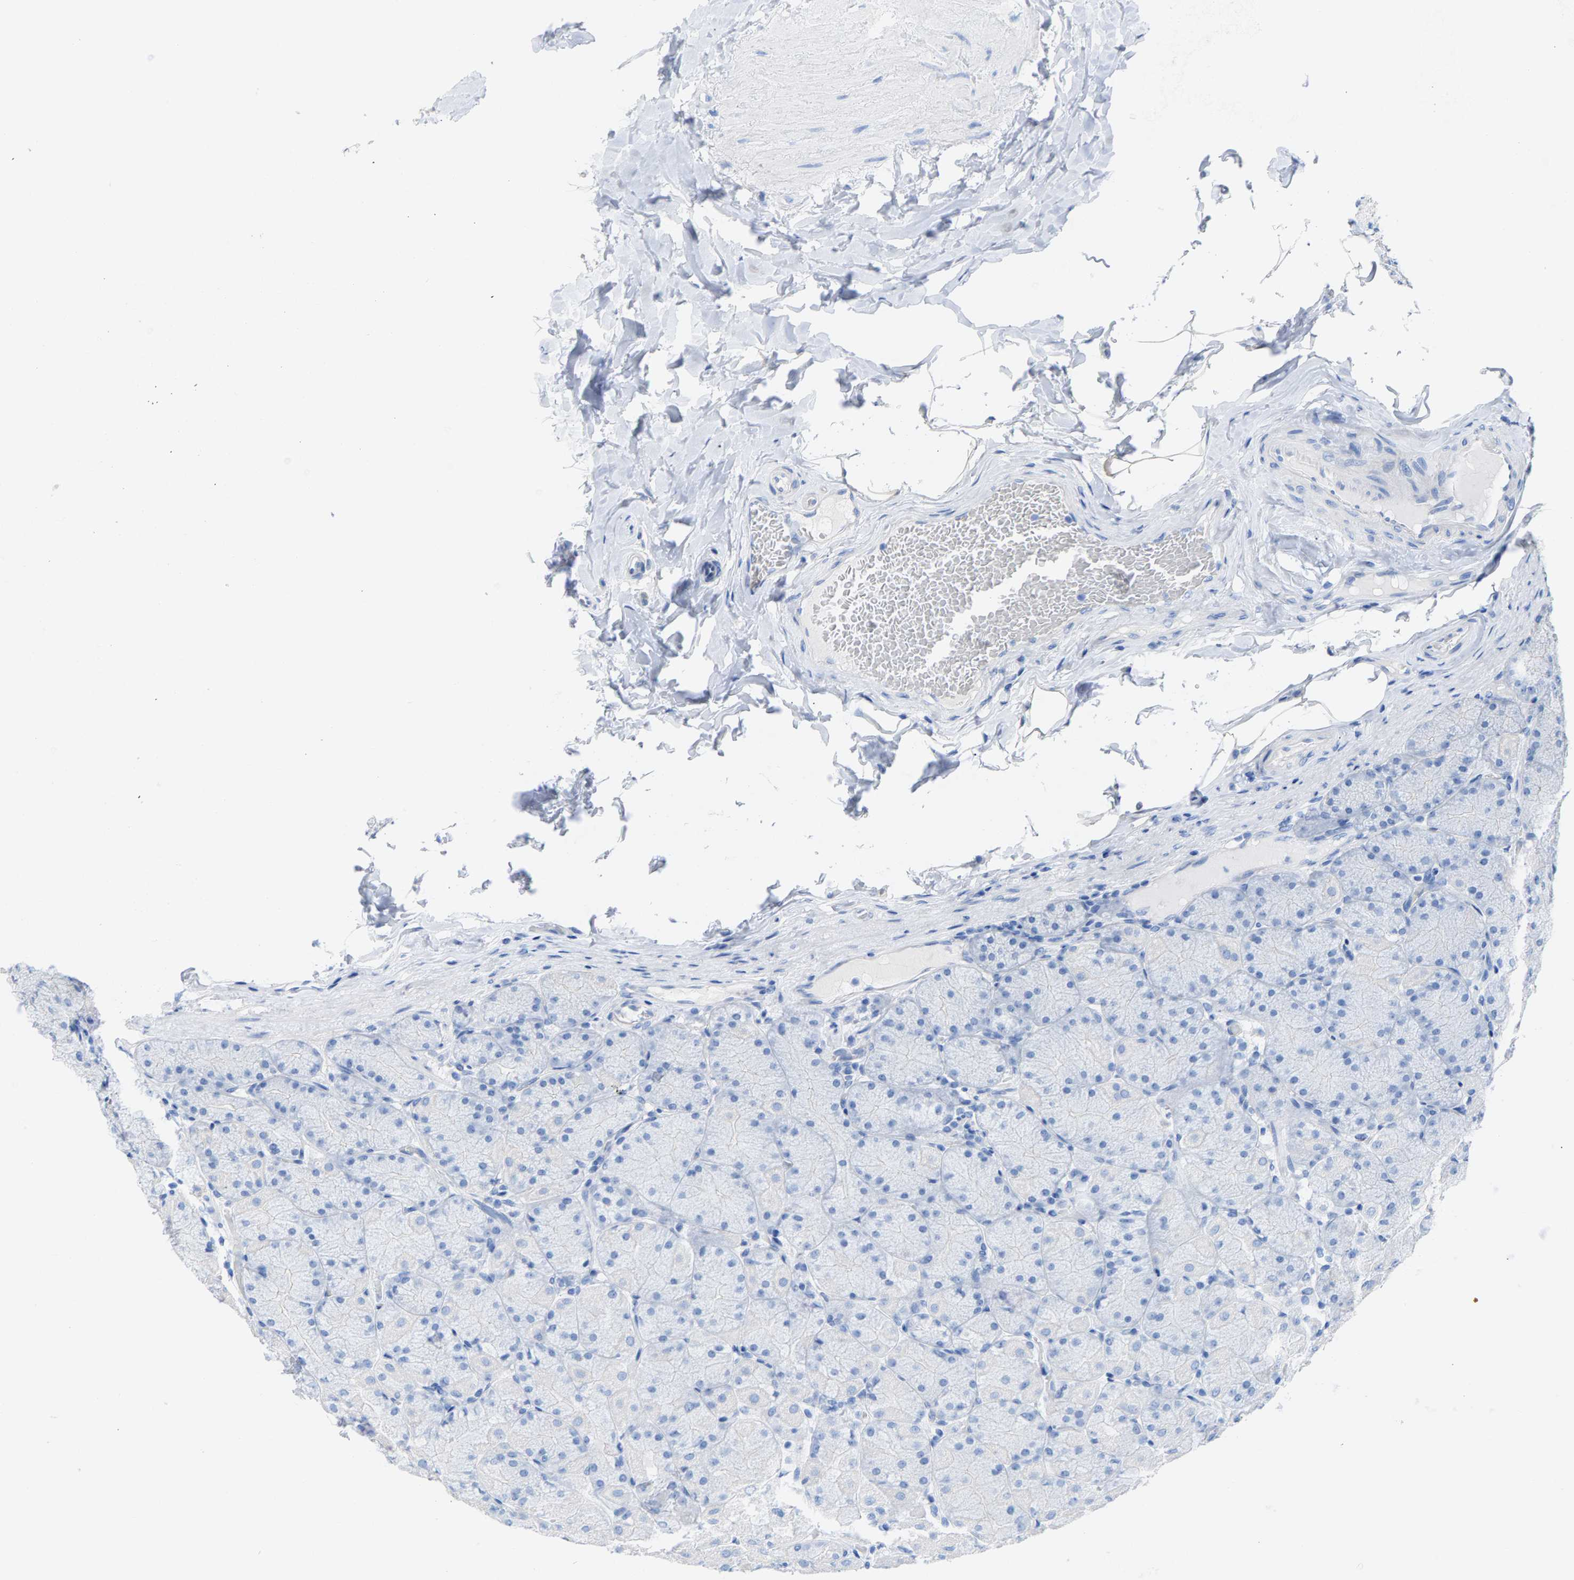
{"staining": {"intensity": "negative", "quantity": "none", "location": "none"}, "tissue": "stomach", "cell_type": "Glandular cells", "image_type": "normal", "snomed": [{"axis": "morphology", "description": "Normal tissue, NOS"}, {"axis": "topography", "description": "Stomach, upper"}], "caption": "Immunohistochemical staining of benign stomach shows no significant staining in glandular cells.", "gene": "CPA1", "patient": {"sex": "female", "age": 56}}